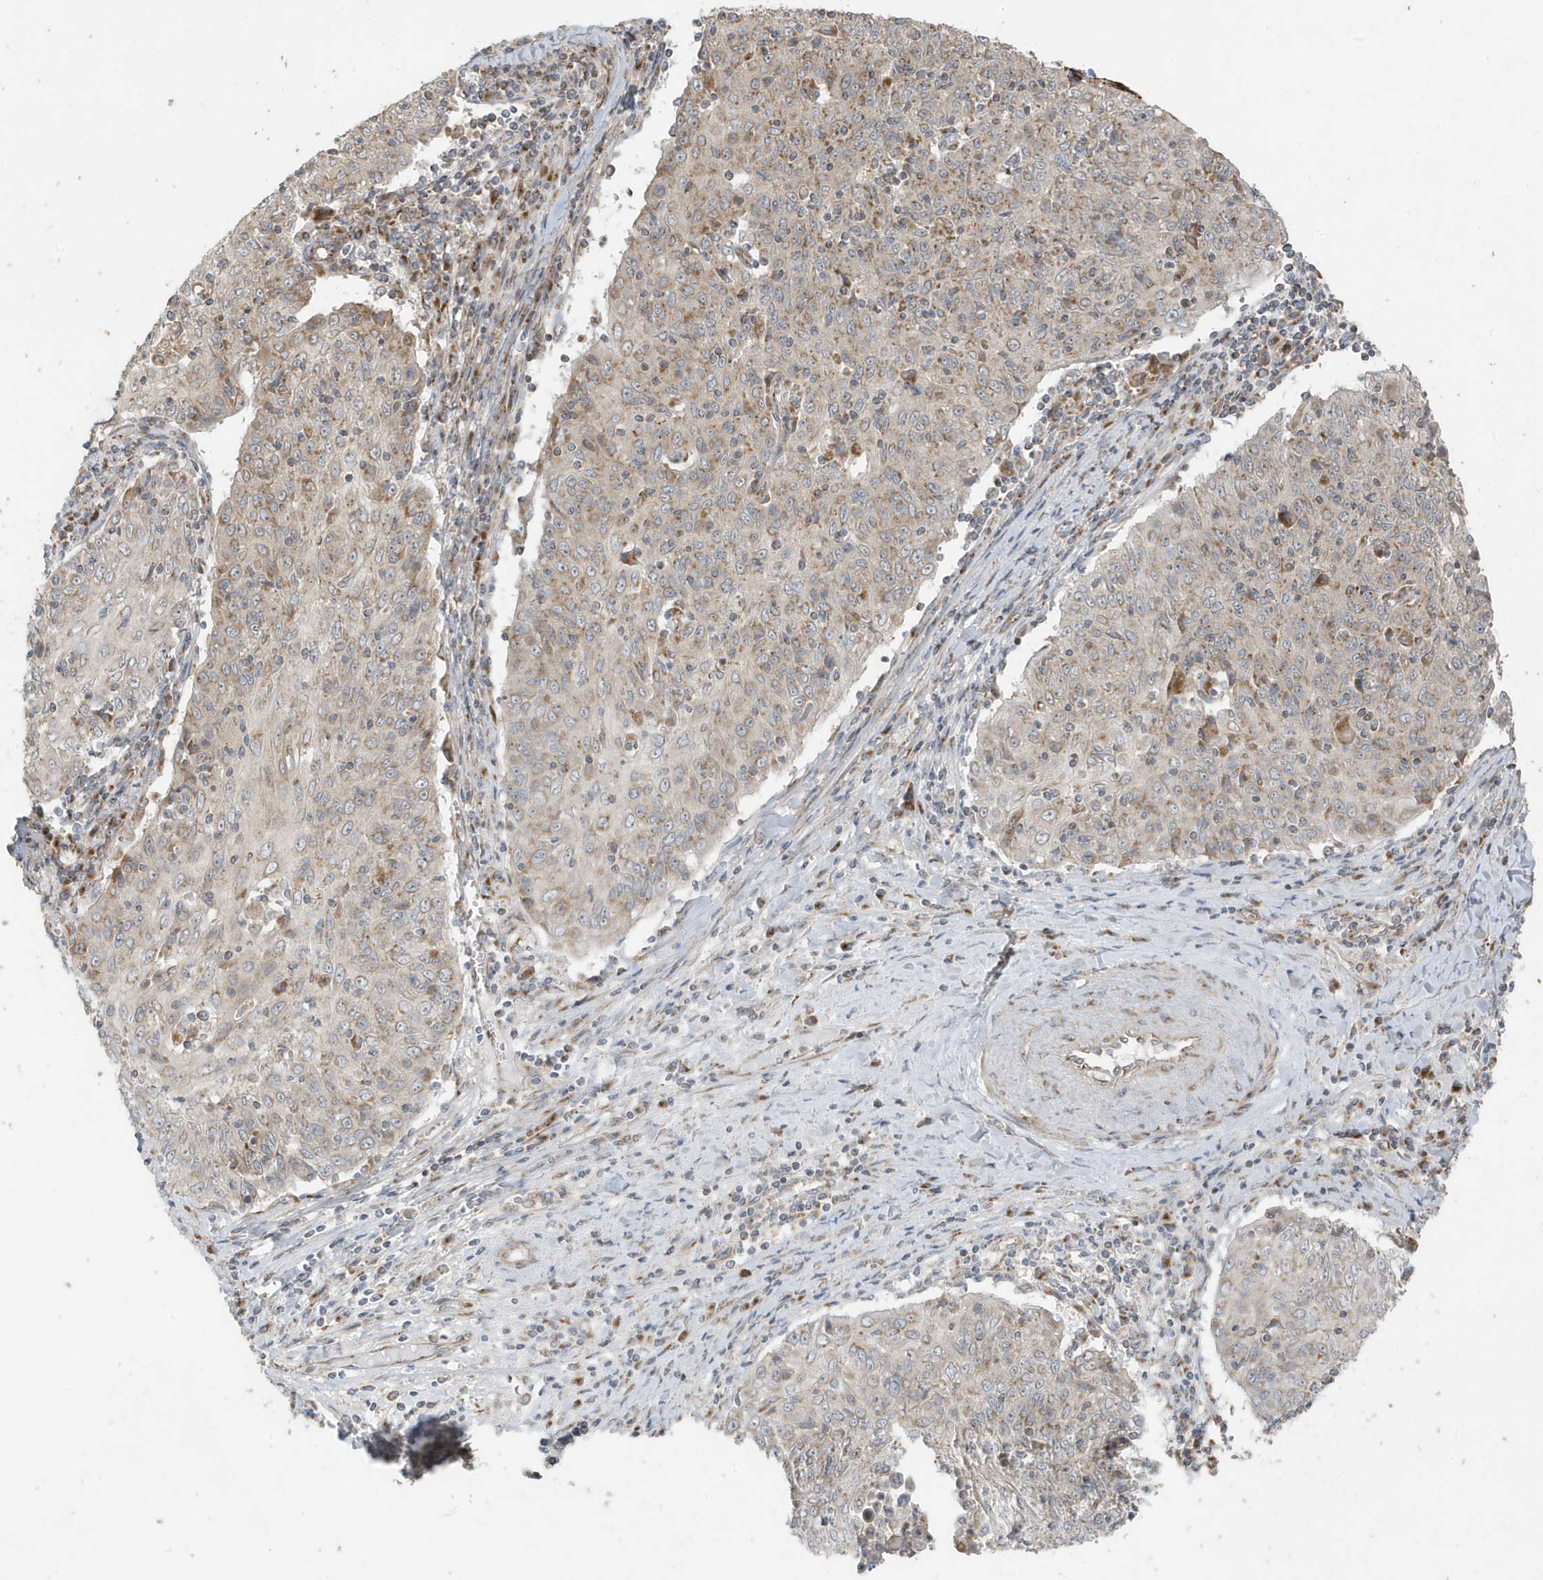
{"staining": {"intensity": "moderate", "quantity": "<25%", "location": "cytoplasmic/membranous"}, "tissue": "cervical cancer", "cell_type": "Tumor cells", "image_type": "cancer", "snomed": [{"axis": "morphology", "description": "Squamous cell carcinoma, NOS"}, {"axis": "topography", "description": "Cervix"}], "caption": "Immunohistochemistry (DAB) staining of cervical squamous cell carcinoma exhibits moderate cytoplasmic/membranous protein positivity in about <25% of tumor cells.", "gene": "GOLGA4", "patient": {"sex": "female", "age": 48}}